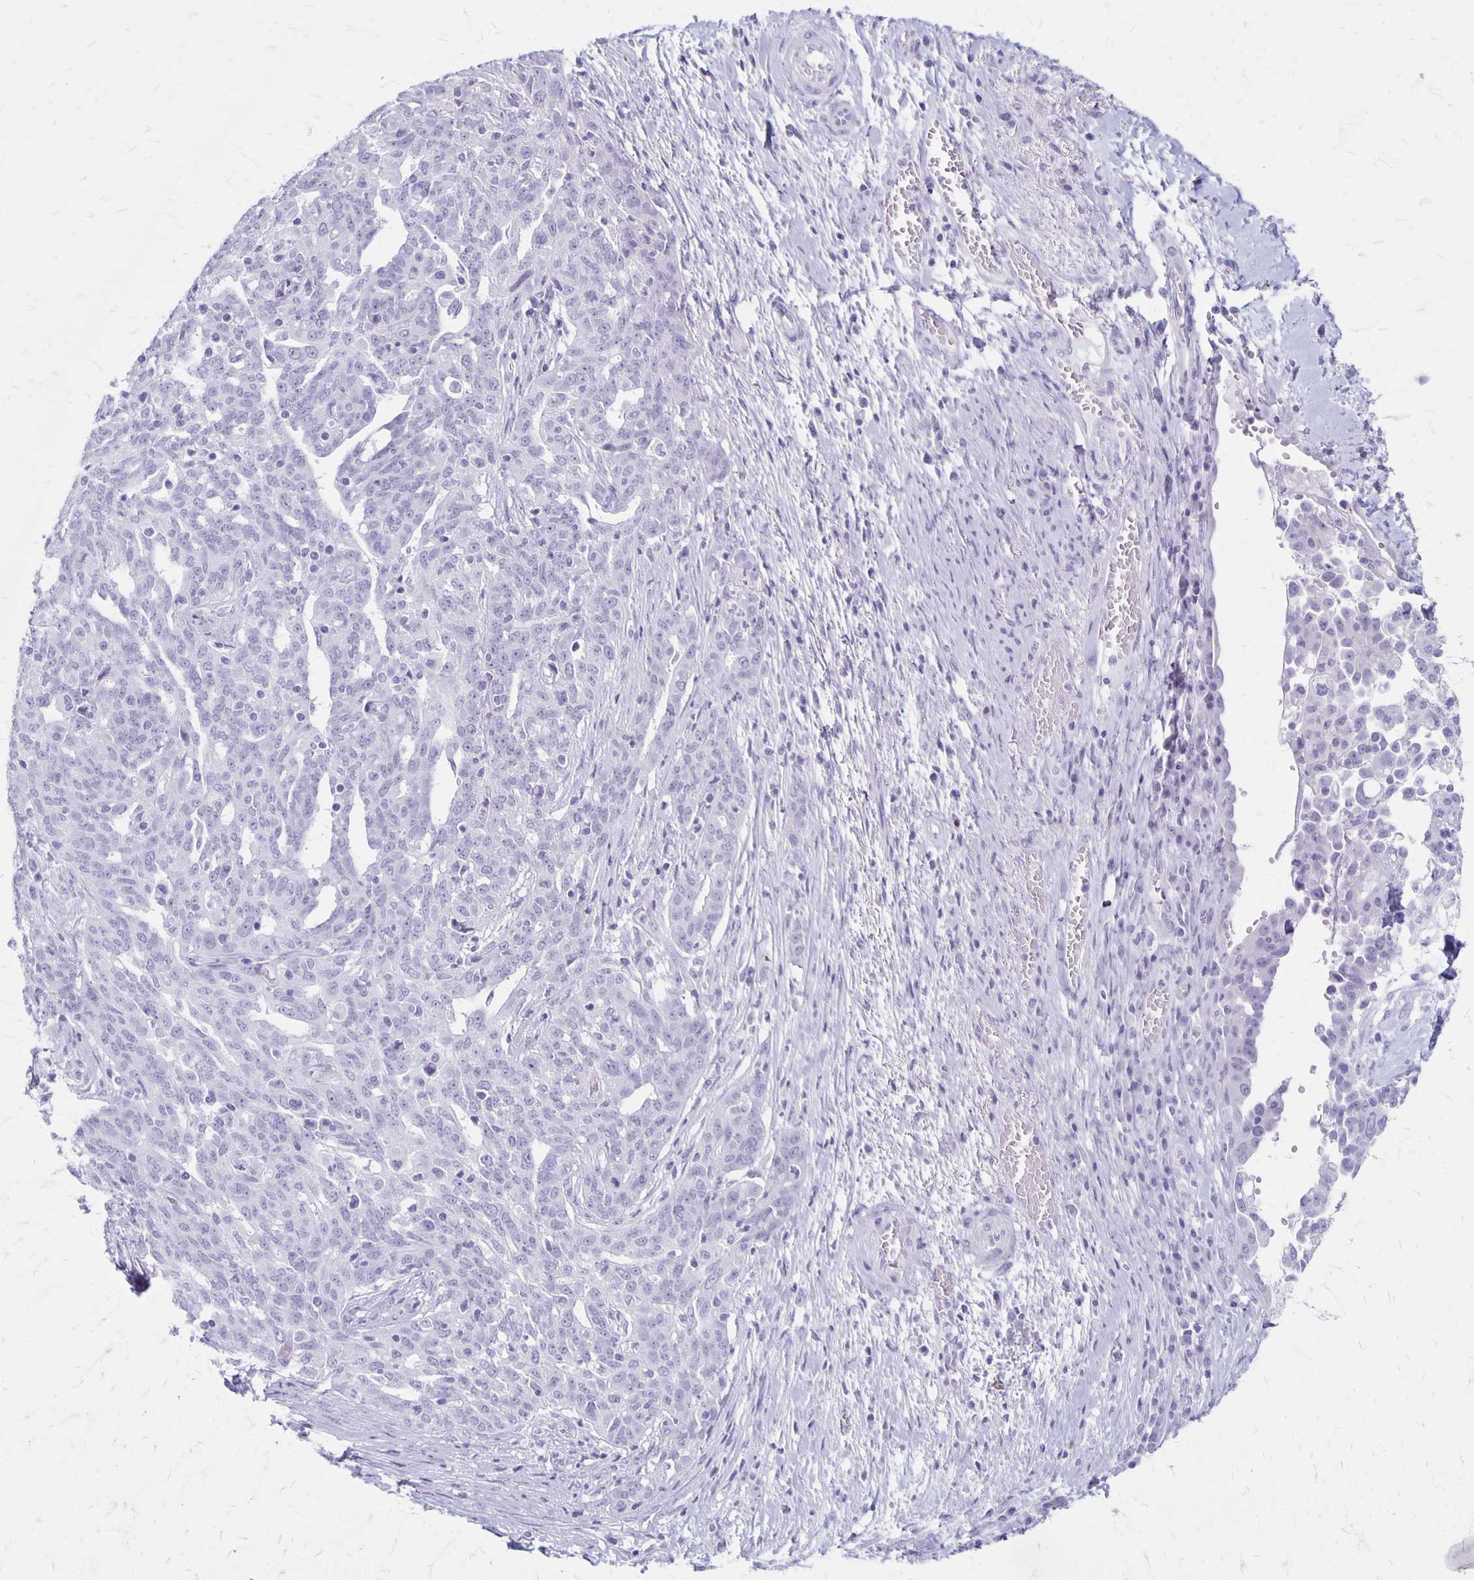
{"staining": {"intensity": "negative", "quantity": "none", "location": "none"}, "tissue": "ovarian cancer", "cell_type": "Tumor cells", "image_type": "cancer", "snomed": [{"axis": "morphology", "description": "Cystadenocarcinoma, serous, NOS"}, {"axis": "topography", "description": "Ovary"}], "caption": "The photomicrograph shows no significant staining in tumor cells of ovarian cancer (serous cystadenocarcinoma).", "gene": "MAGEC2", "patient": {"sex": "female", "age": 67}}